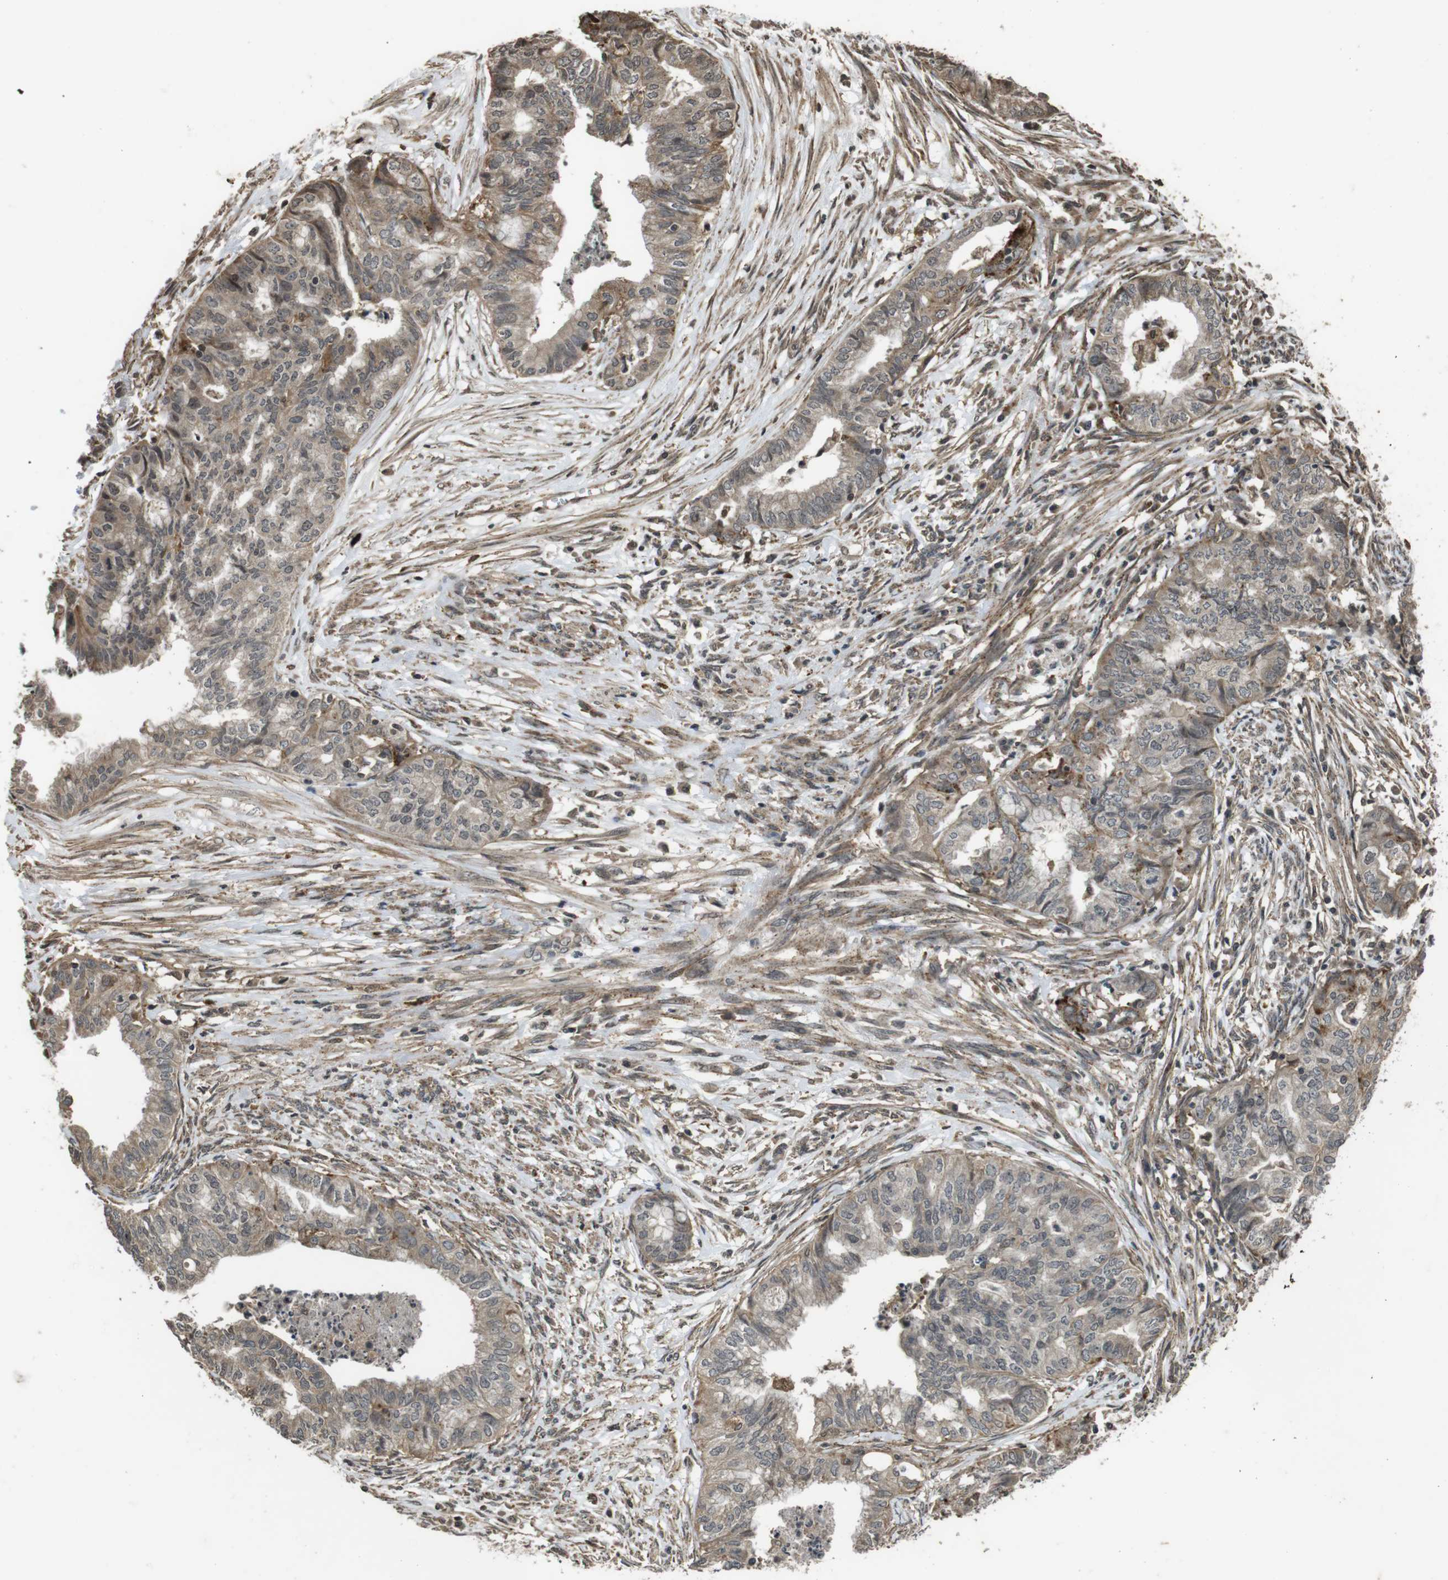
{"staining": {"intensity": "weak", "quantity": ">75%", "location": "cytoplasmic/membranous"}, "tissue": "endometrial cancer", "cell_type": "Tumor cells", "image_type": "cancer", "snomed": [{"axis": "morphology", "description": "Adenocarcinoma, NOS"}, {"axis": "topography", "description": "Endometrium"}], "caption": "High-magnification brightfield microscopy of endometrial cancer (adenocarcinoma) stained with DAB (3,3'-diaminobenzidine) (brown) and counterstained with hematoxylin (blue). tumor cells exhibit weak cytoplasmic/membranous expression is identified in approximately>75% of cells. Using DAB (brown) and hematoxylin (blue) stains, captured at high magnification using brightfield microscopy.", "gene": "FZD10", "patient": {"sex": "female", "age": 79}}